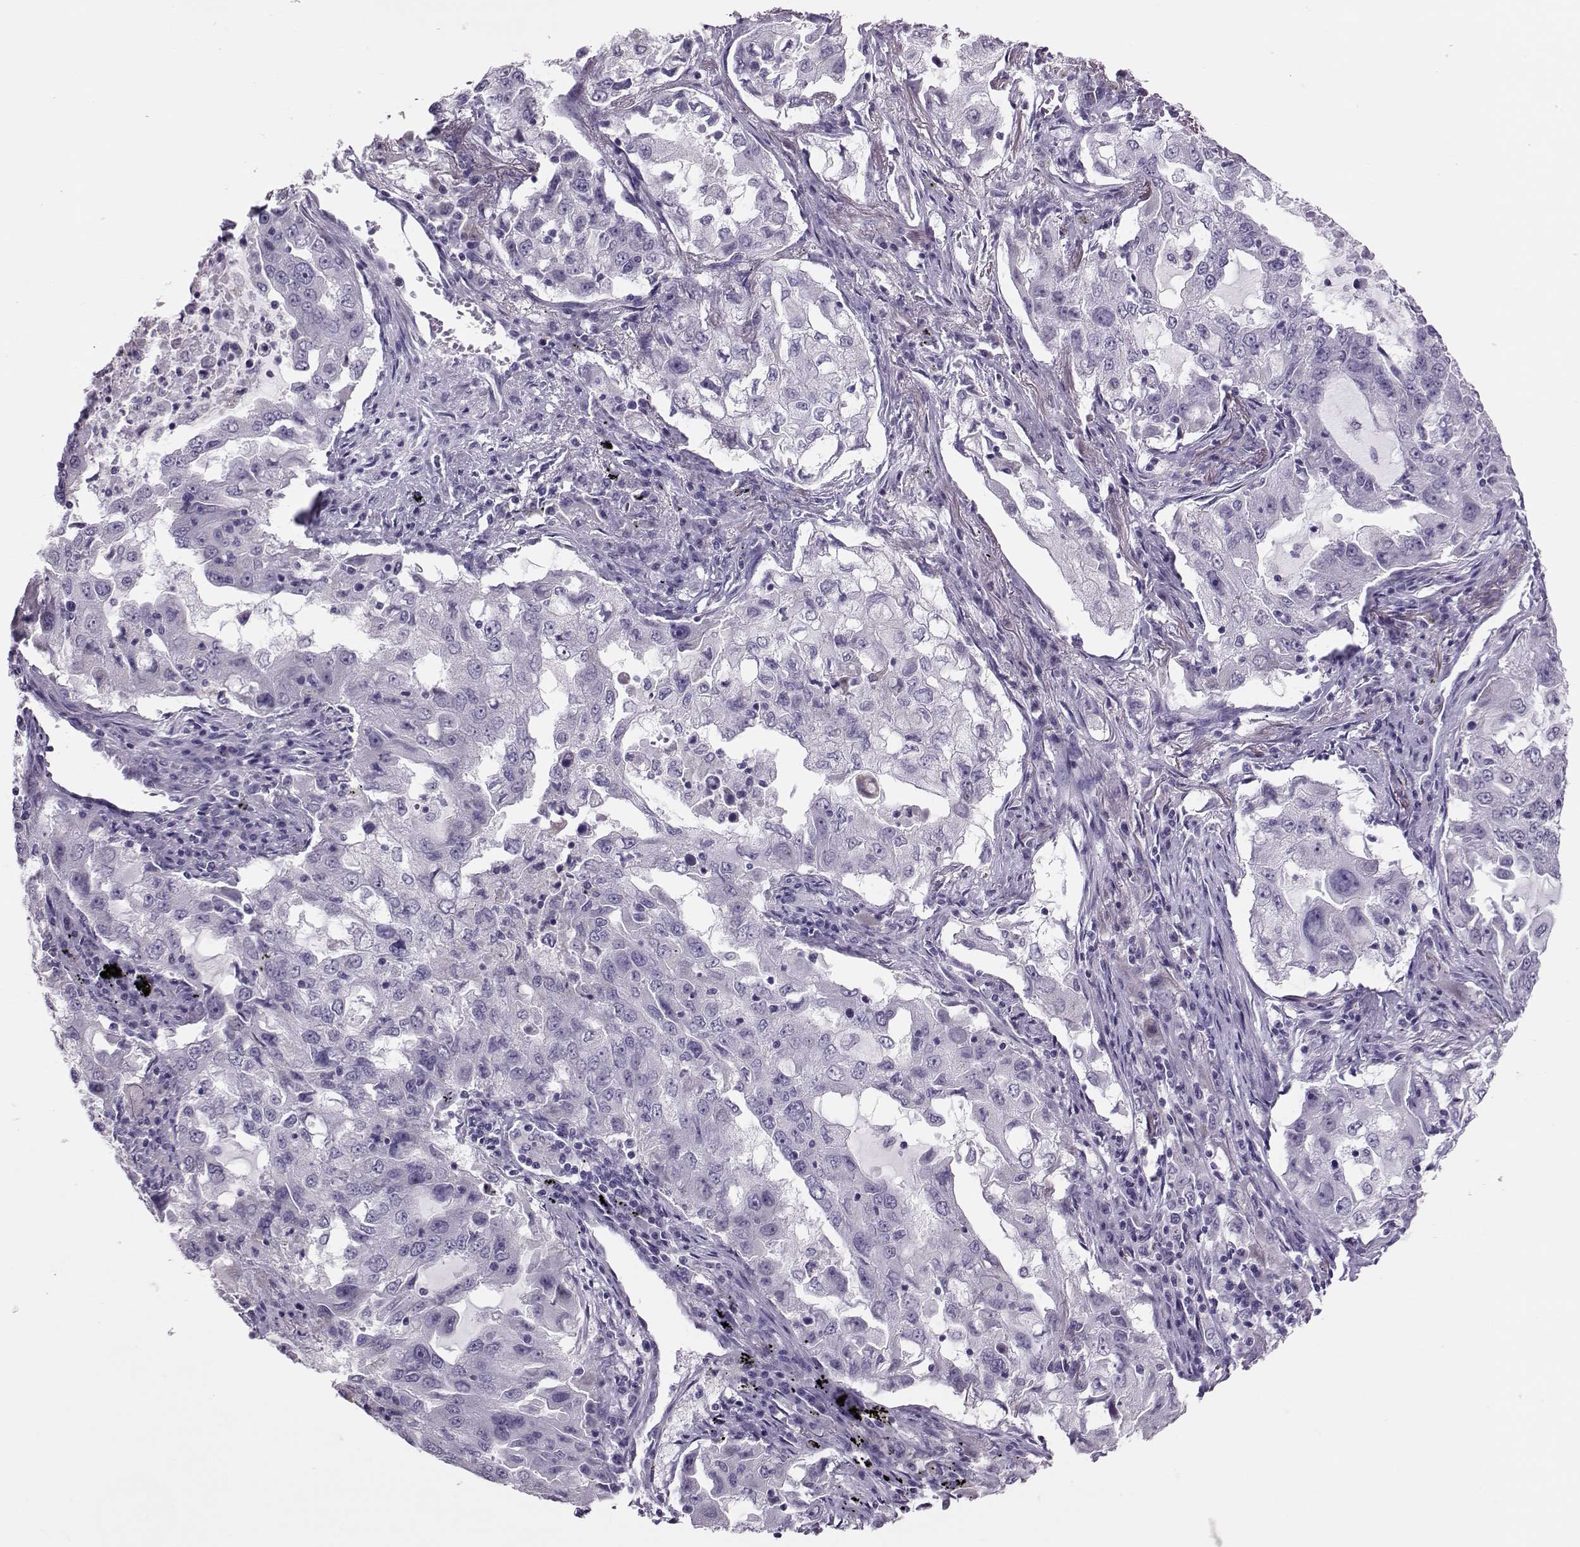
{"staining": {"intensity": "negative", "quantity": "none", "location": "none"}, "tissue": "lung cancer", "cell_type": "Tumor cells", "image_type": "cancer", "snomed": [{"axis": "morphology", "description": "Adenocarcinoma, NOS"}, {"axis": "topography", "description": "Lung"}], "caption": "This is an immunohistochemistry image of lung cancer (adenocarcinoma). There is no positivity in tumor cells.", "gene": "DNAAF1", "patient": {"sex": "female", "age": 61}}